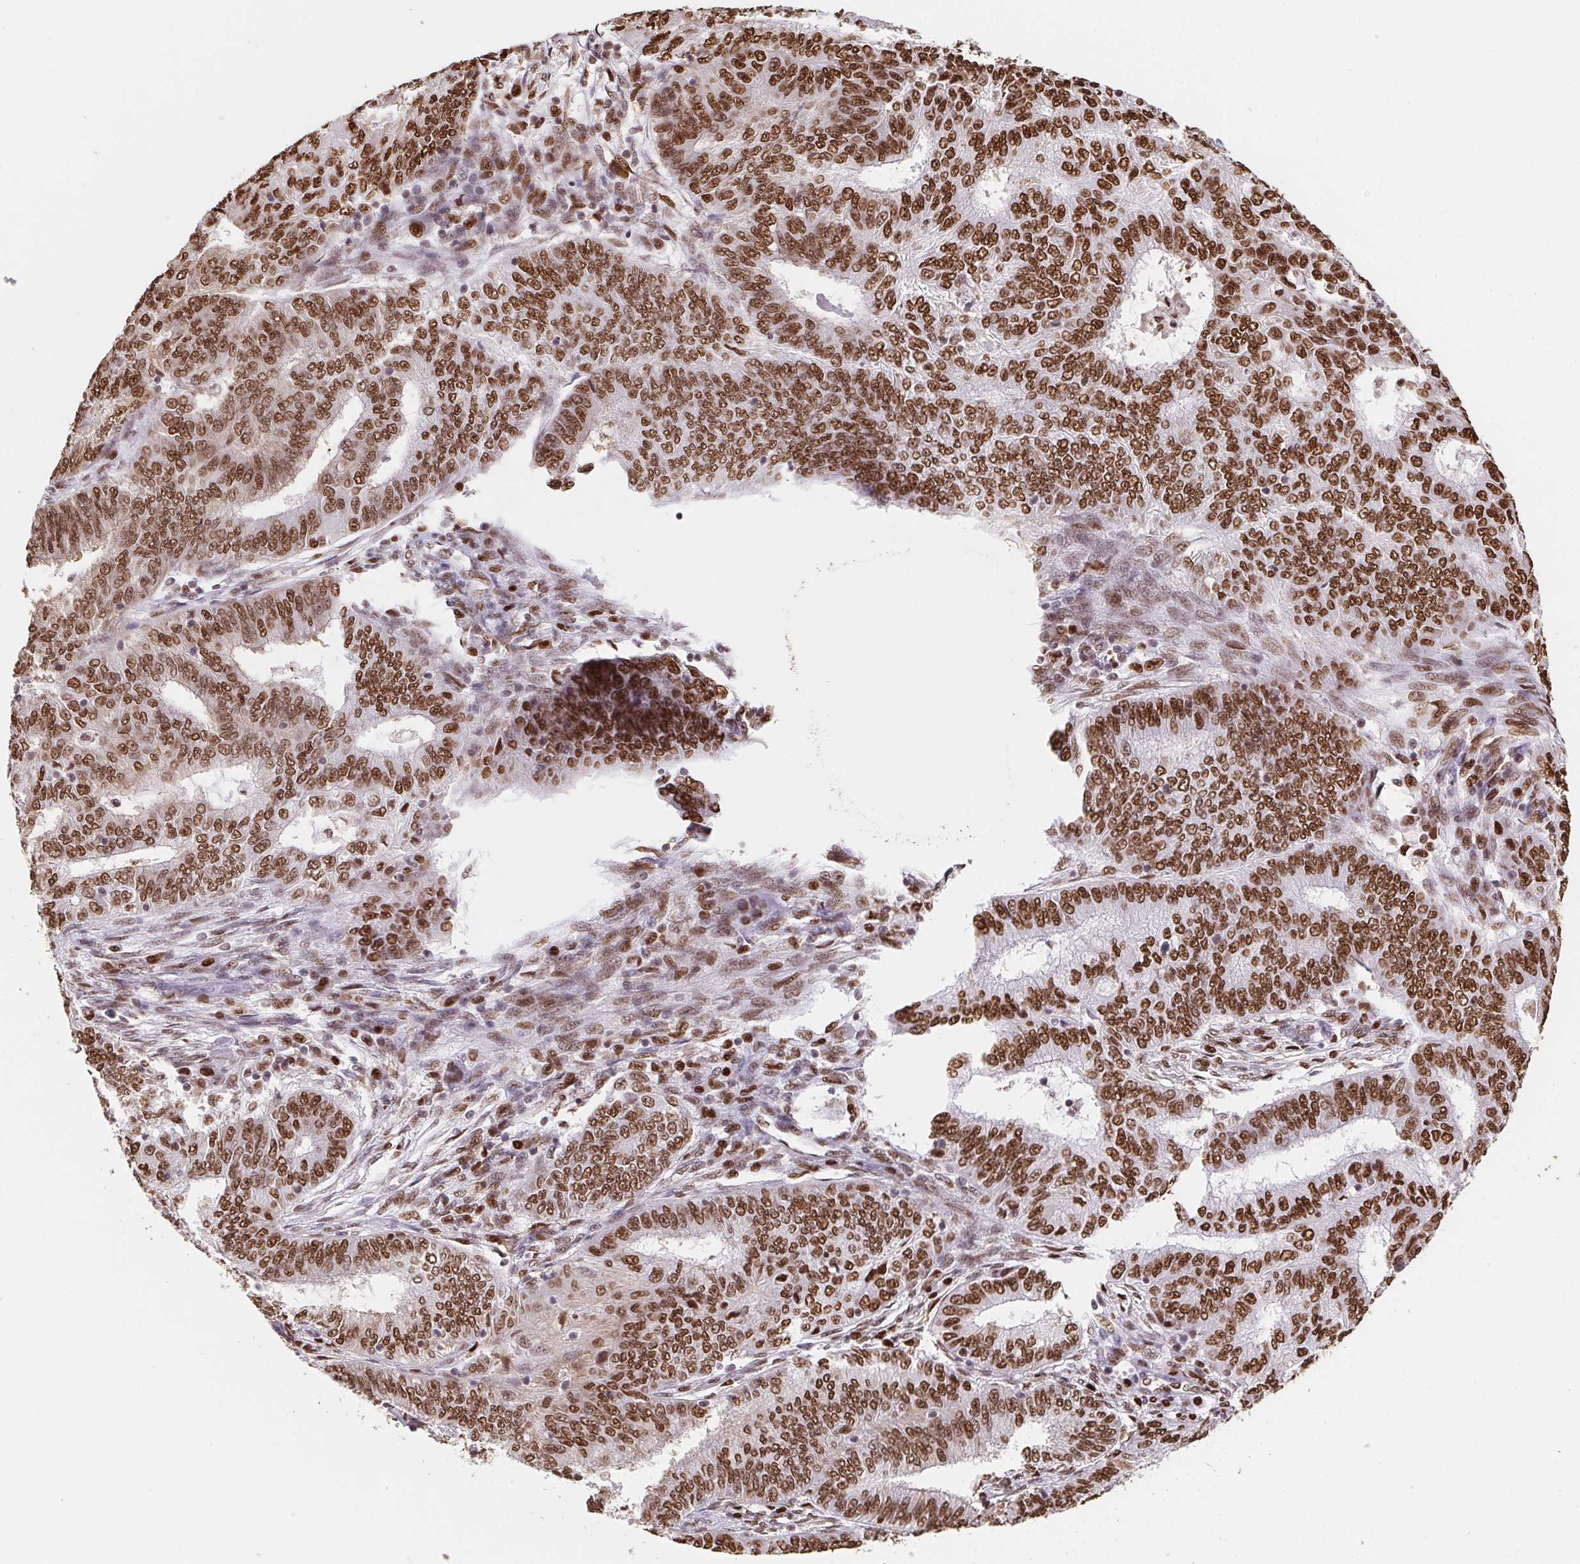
{"staining": {"intensity": "moderate", "quantity": ">75%", "location": "nuclear"}, "tissue": "endometrial cancer", "cell_type": "Tumor cells", "image_type": "cancer", "snomed": [{"axis": "morphology", "description": "Adenocarcinoma, NOS"}, {"axis": "topography", "description": "Endometrium"}], "caption": "This image displays immunohistochemistry staining of adenocarcinoma (endometrial), with medium moderate nuclear expression in approximately >75% of tumor cells.", "gene": "SET", "patient": {"sex": "female", "age": 62}}